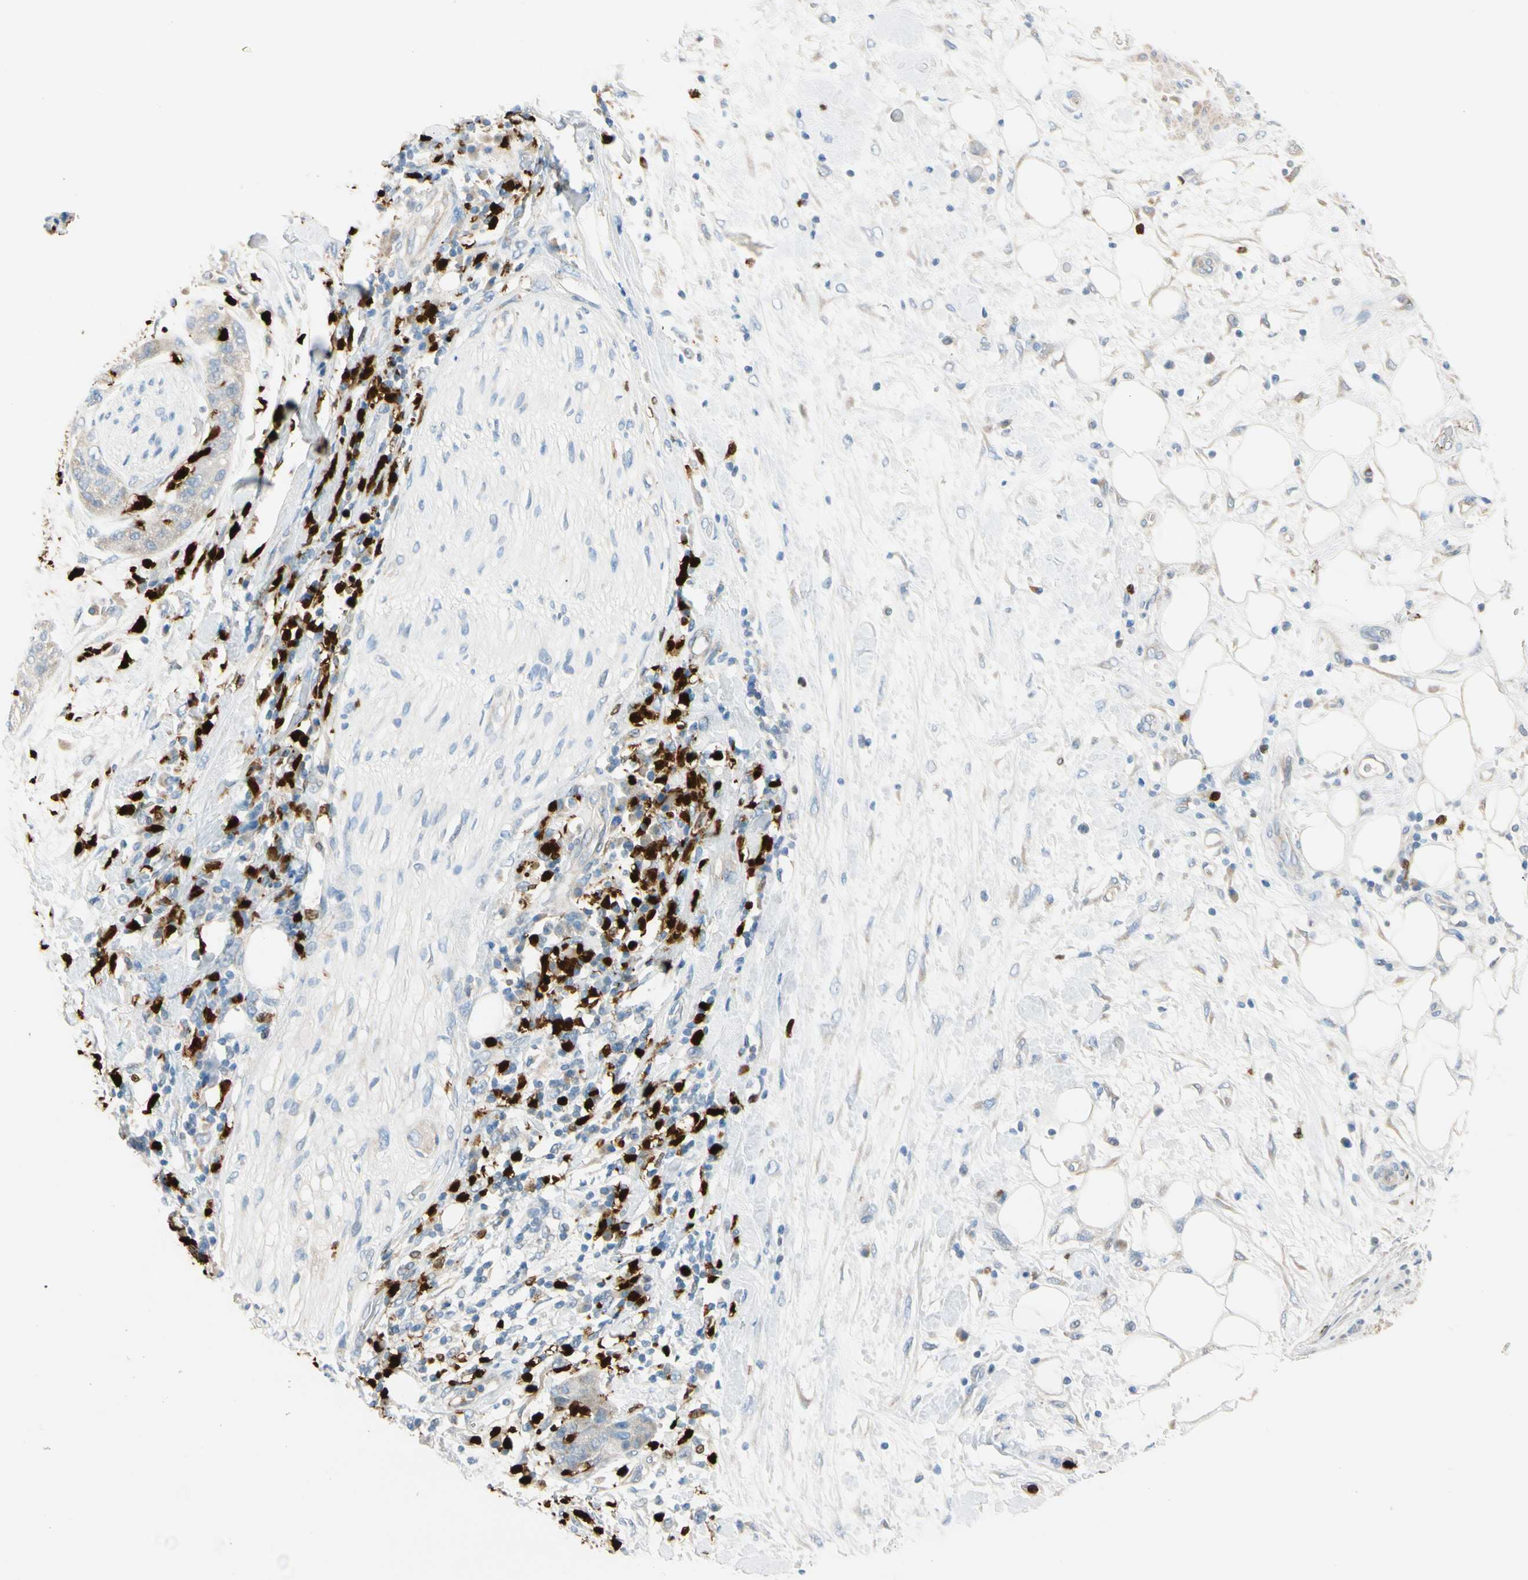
{"staining": {"intensity": "weak", "quantity": "25%-75%", "location": "cytoplasmic/membranous"}, "tissue": "pancreatic cancer", "cell_type": "Tumor cells", "image_type": "cancer", "snomed": [{"axis": "morphology", "description": "Adenocarcinoma, NOS"}, {"axis": "topography", "description": "Pancreas"}], "caption": "Weak cytoplasmic/membranous expression is present in approximately 25%-75% of tumor cells in pancreatic adenocarcinoma. (DAB (3,3'-diaminobenzidine) = brown stain, brightfield microscopy at high magnification).", "gene": "TRAF5", "patient": {"sex": "female", "age": 78}}